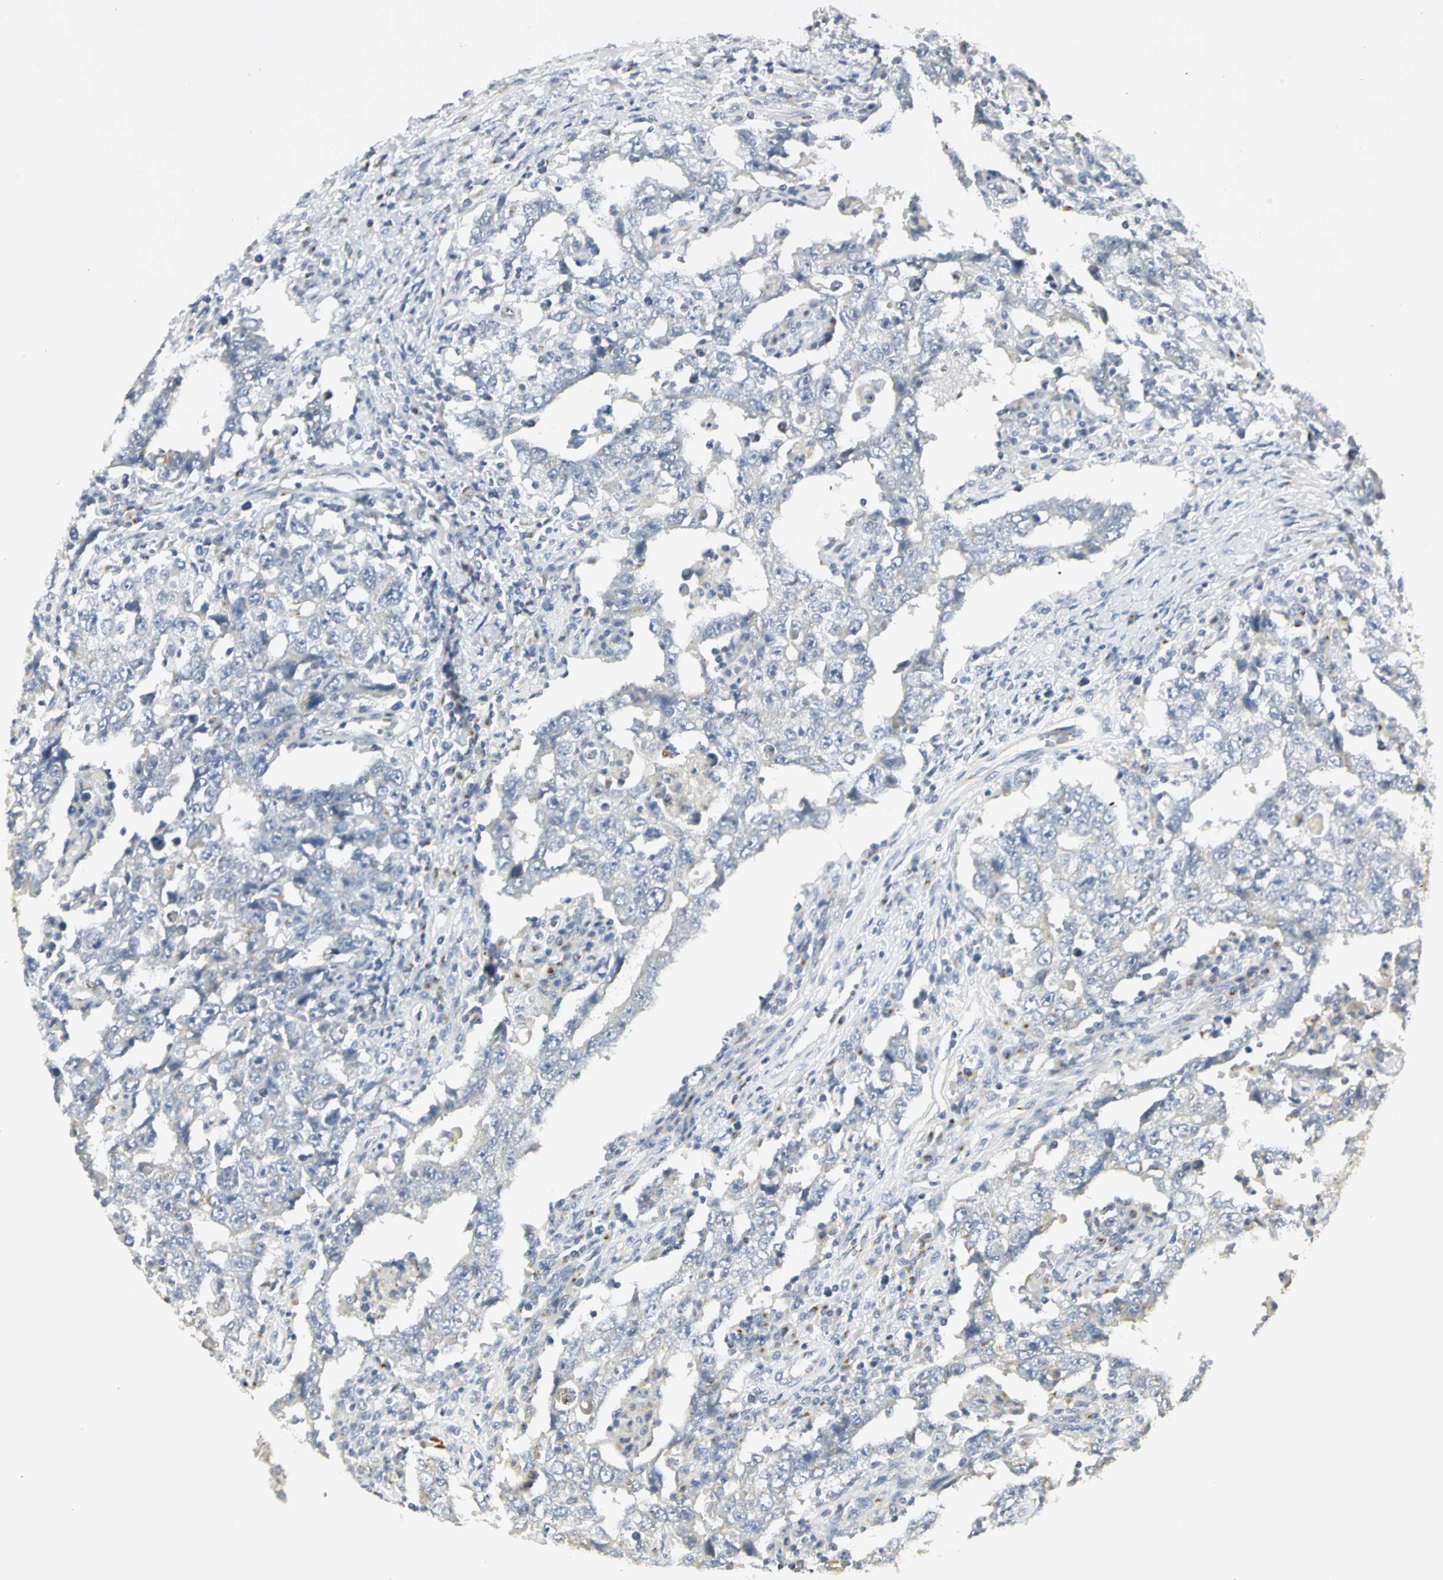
{"staining": {"intensity": "negative", "quantity": "none", "location": "none"}, "tissue": "testis cancer", "cell_type": "Tumor cells", "image_type": "cancer", "snomed": [{"axis": "morphology", "description": "Carcinoma, Embryonal, NOS"}, {"axis": "topography", "description": "Testis"}], "caption": "Immunohistochemistry image of human testis cancer stained for a protein (brown), which exhibits no expression in tumor cells.", "gene": "TM9SF2", "patient": {"sex": "male", "age": 26}}